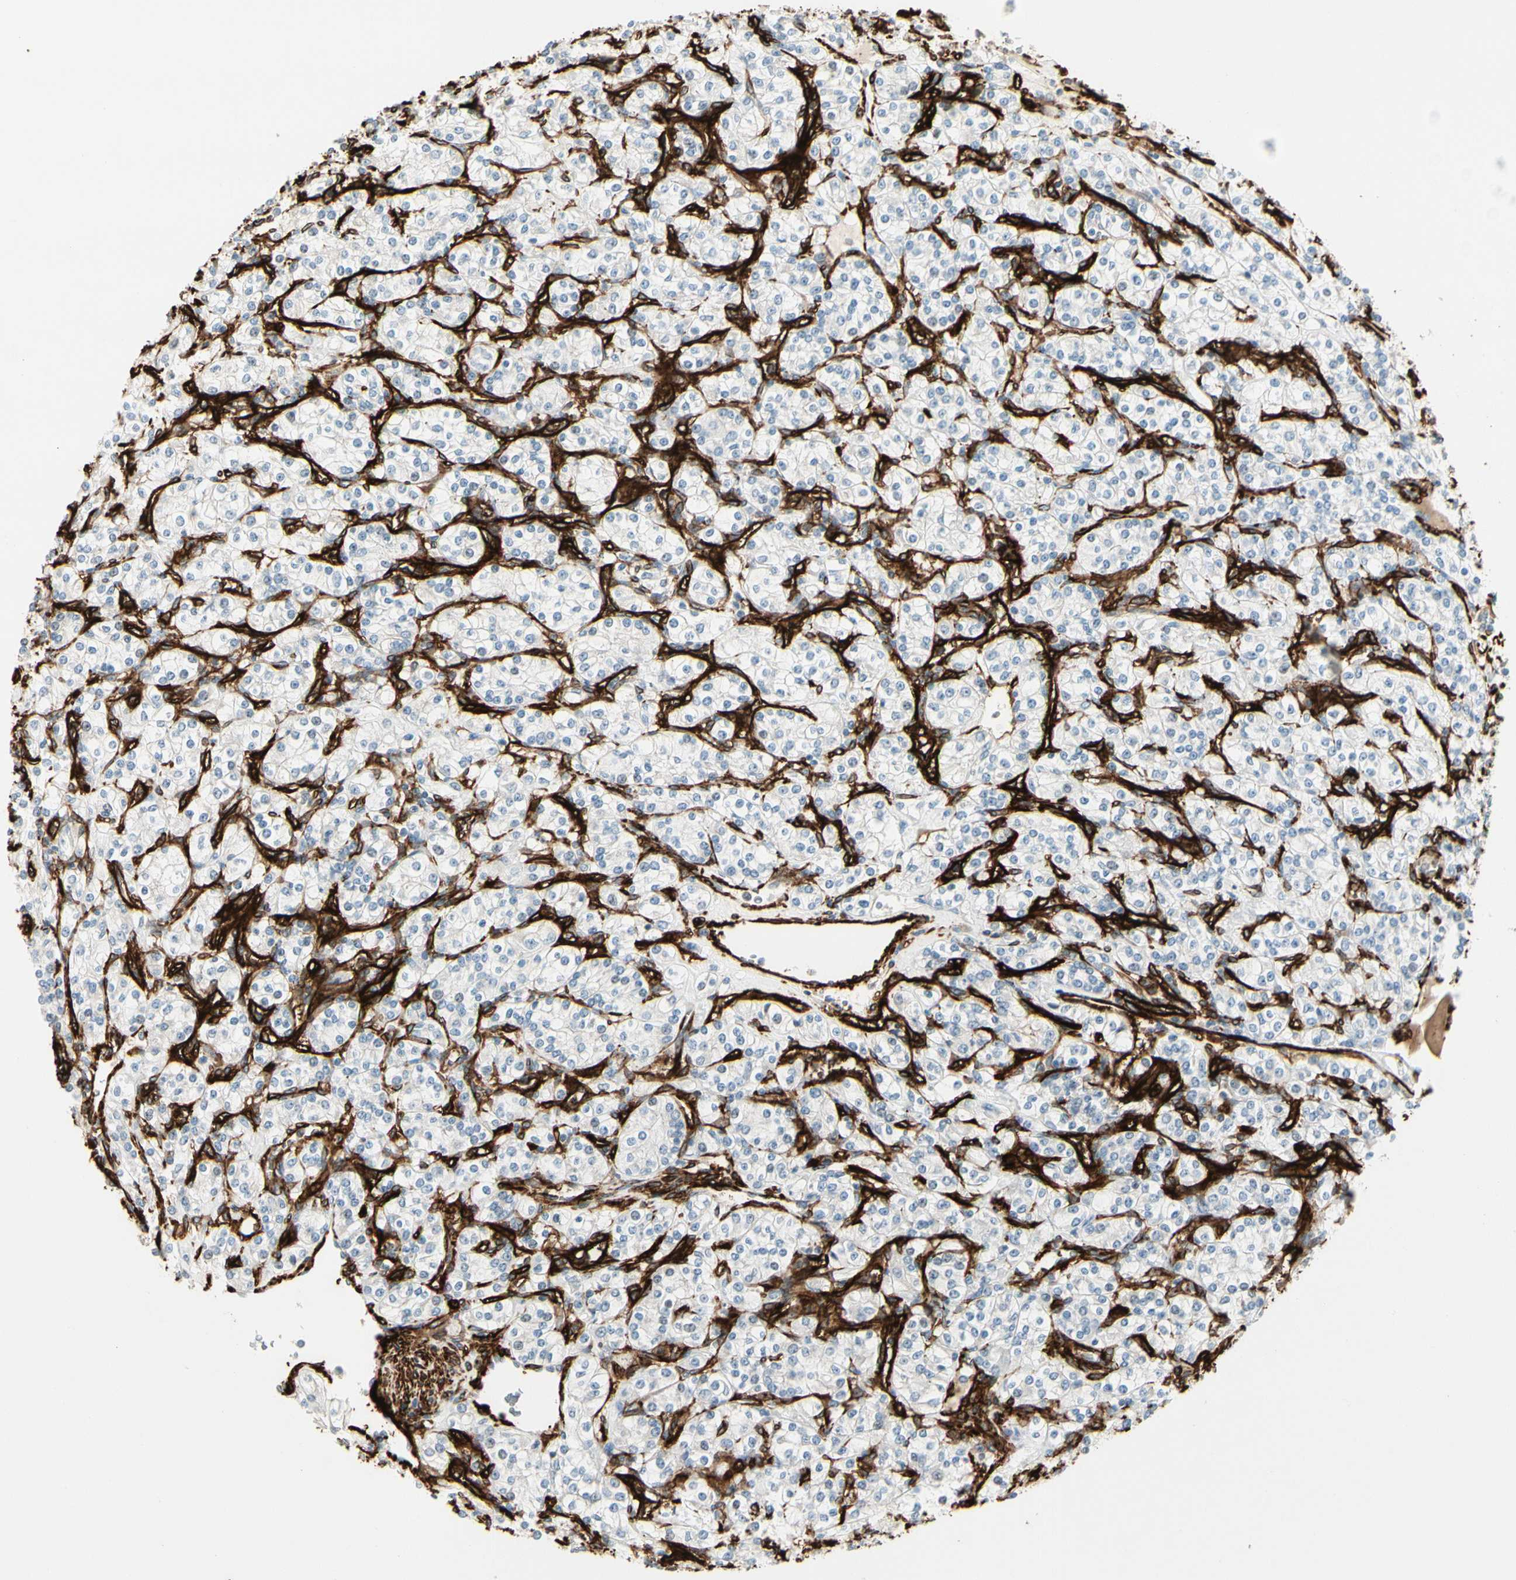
{"staining": {"intensity": "negative", "quantity": "none", "location": "none"}, "tissue": "renal cancer", "cell_type": "Tumor cells", "image_type": "cancer", "snomed": [{"axis": "morphology", "description": "Adenocarcinoma, NOS"}, {"axis": "topography", "description": "Kidney"}], "caption": "An image of renal adenocarcinoma stained for a protein exhibits no brown staining in tumor cells.", "gene": "MCAM", "patient": {"sex": "male", "age": 77}}